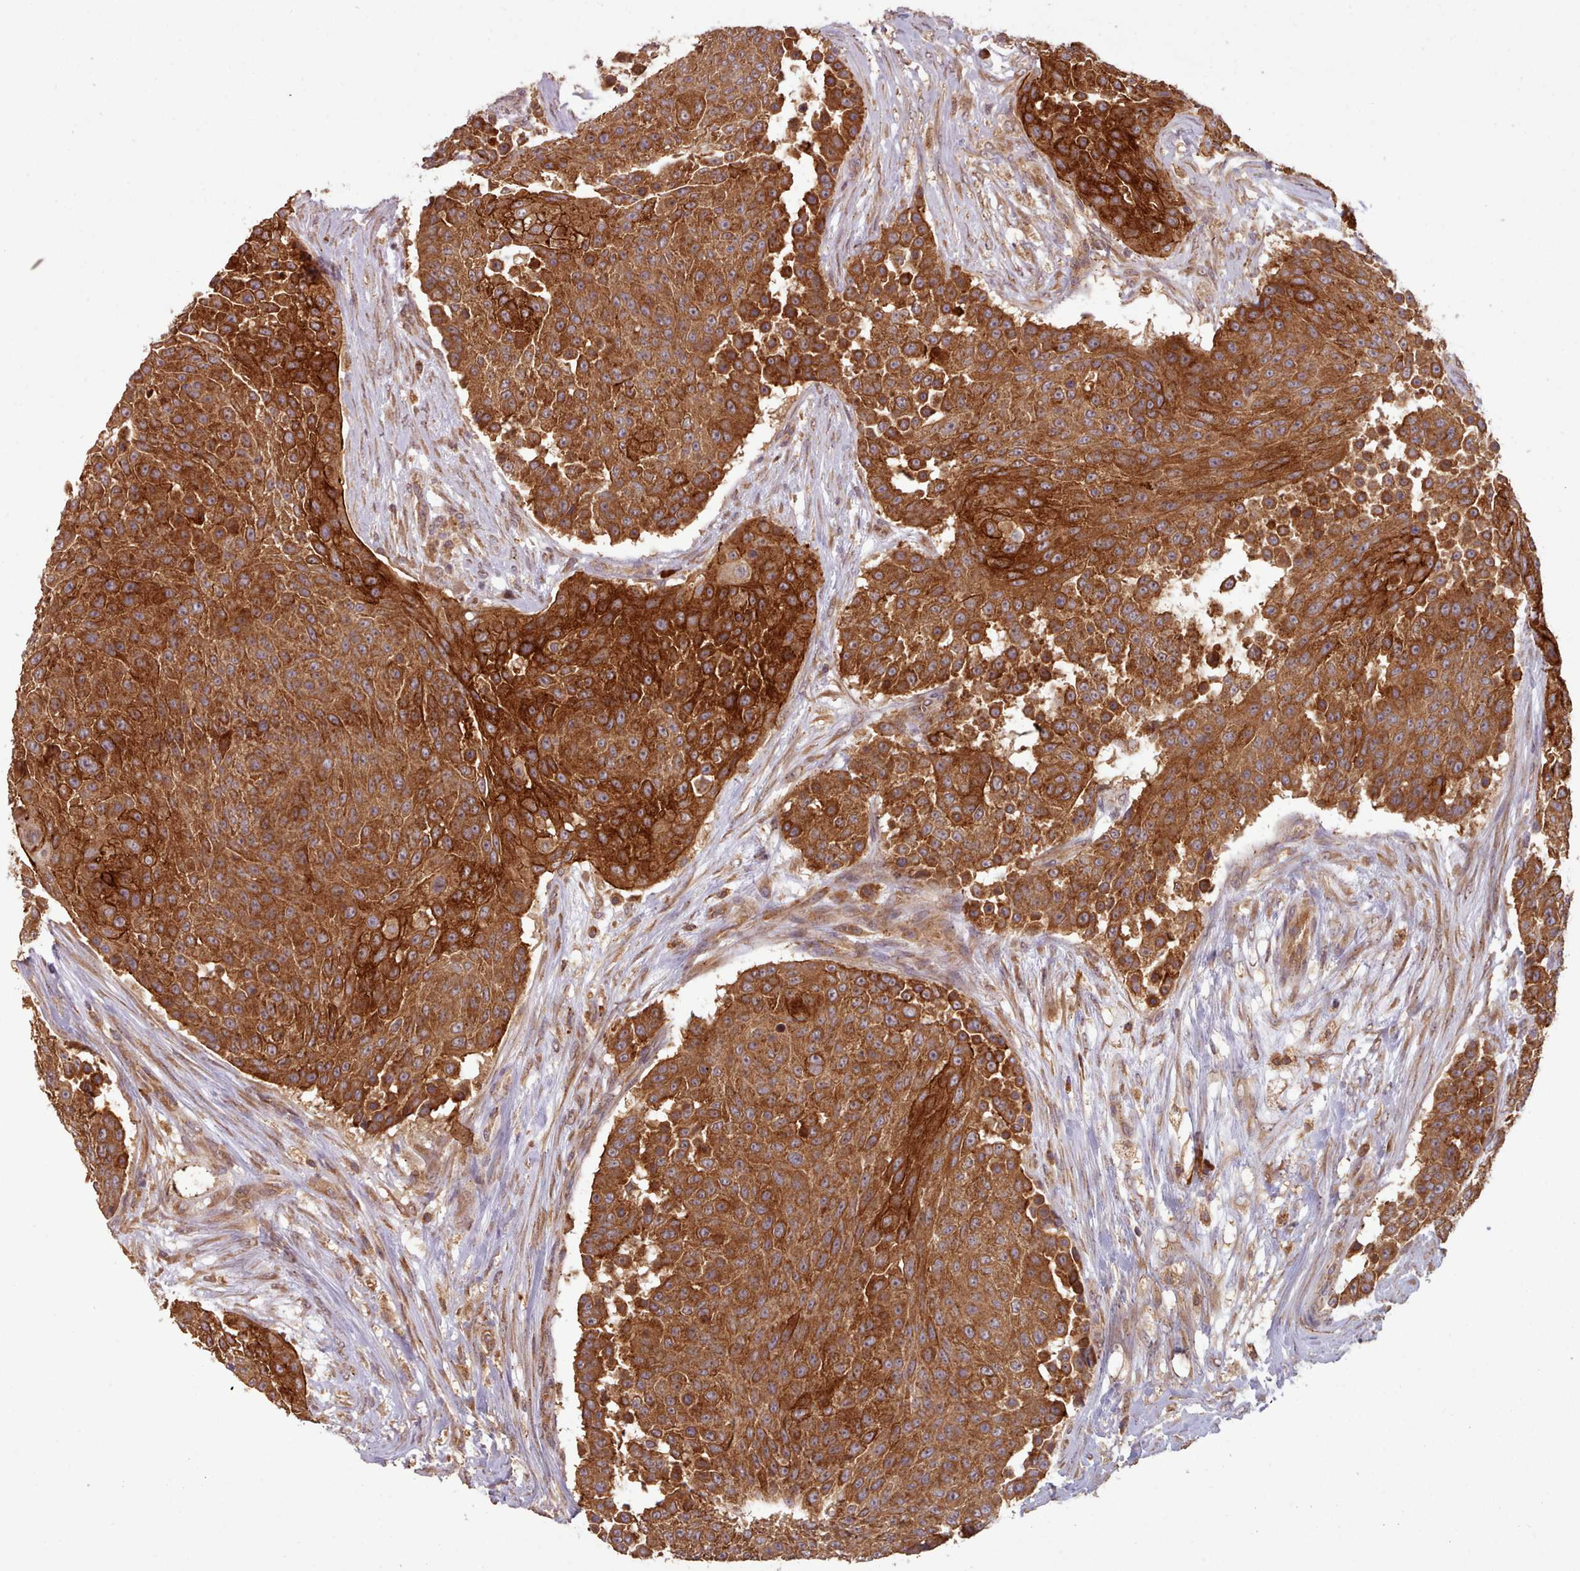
{"staining": {"intensity": "strong", "quantity": ">75%", "location": "cytoplasmic/membranous"}, "tissue": "urothelial cancer", "cell_type": "Tumor cells", "image_type": "cancer", "snomed": [{"axis": "morphology", "description": "Urothelial carcinoma, High grade"}, {"axis": "topography", "description": "Urinary bladder"}], "caption": "Protein staining reveals strong cytoplasmic/membranous positivity in about >75% of tumor cells in urothelial carcinoma (high-grade).", "gene": "CRYBG1", "patient": {"sex": "female", "age": 63}}